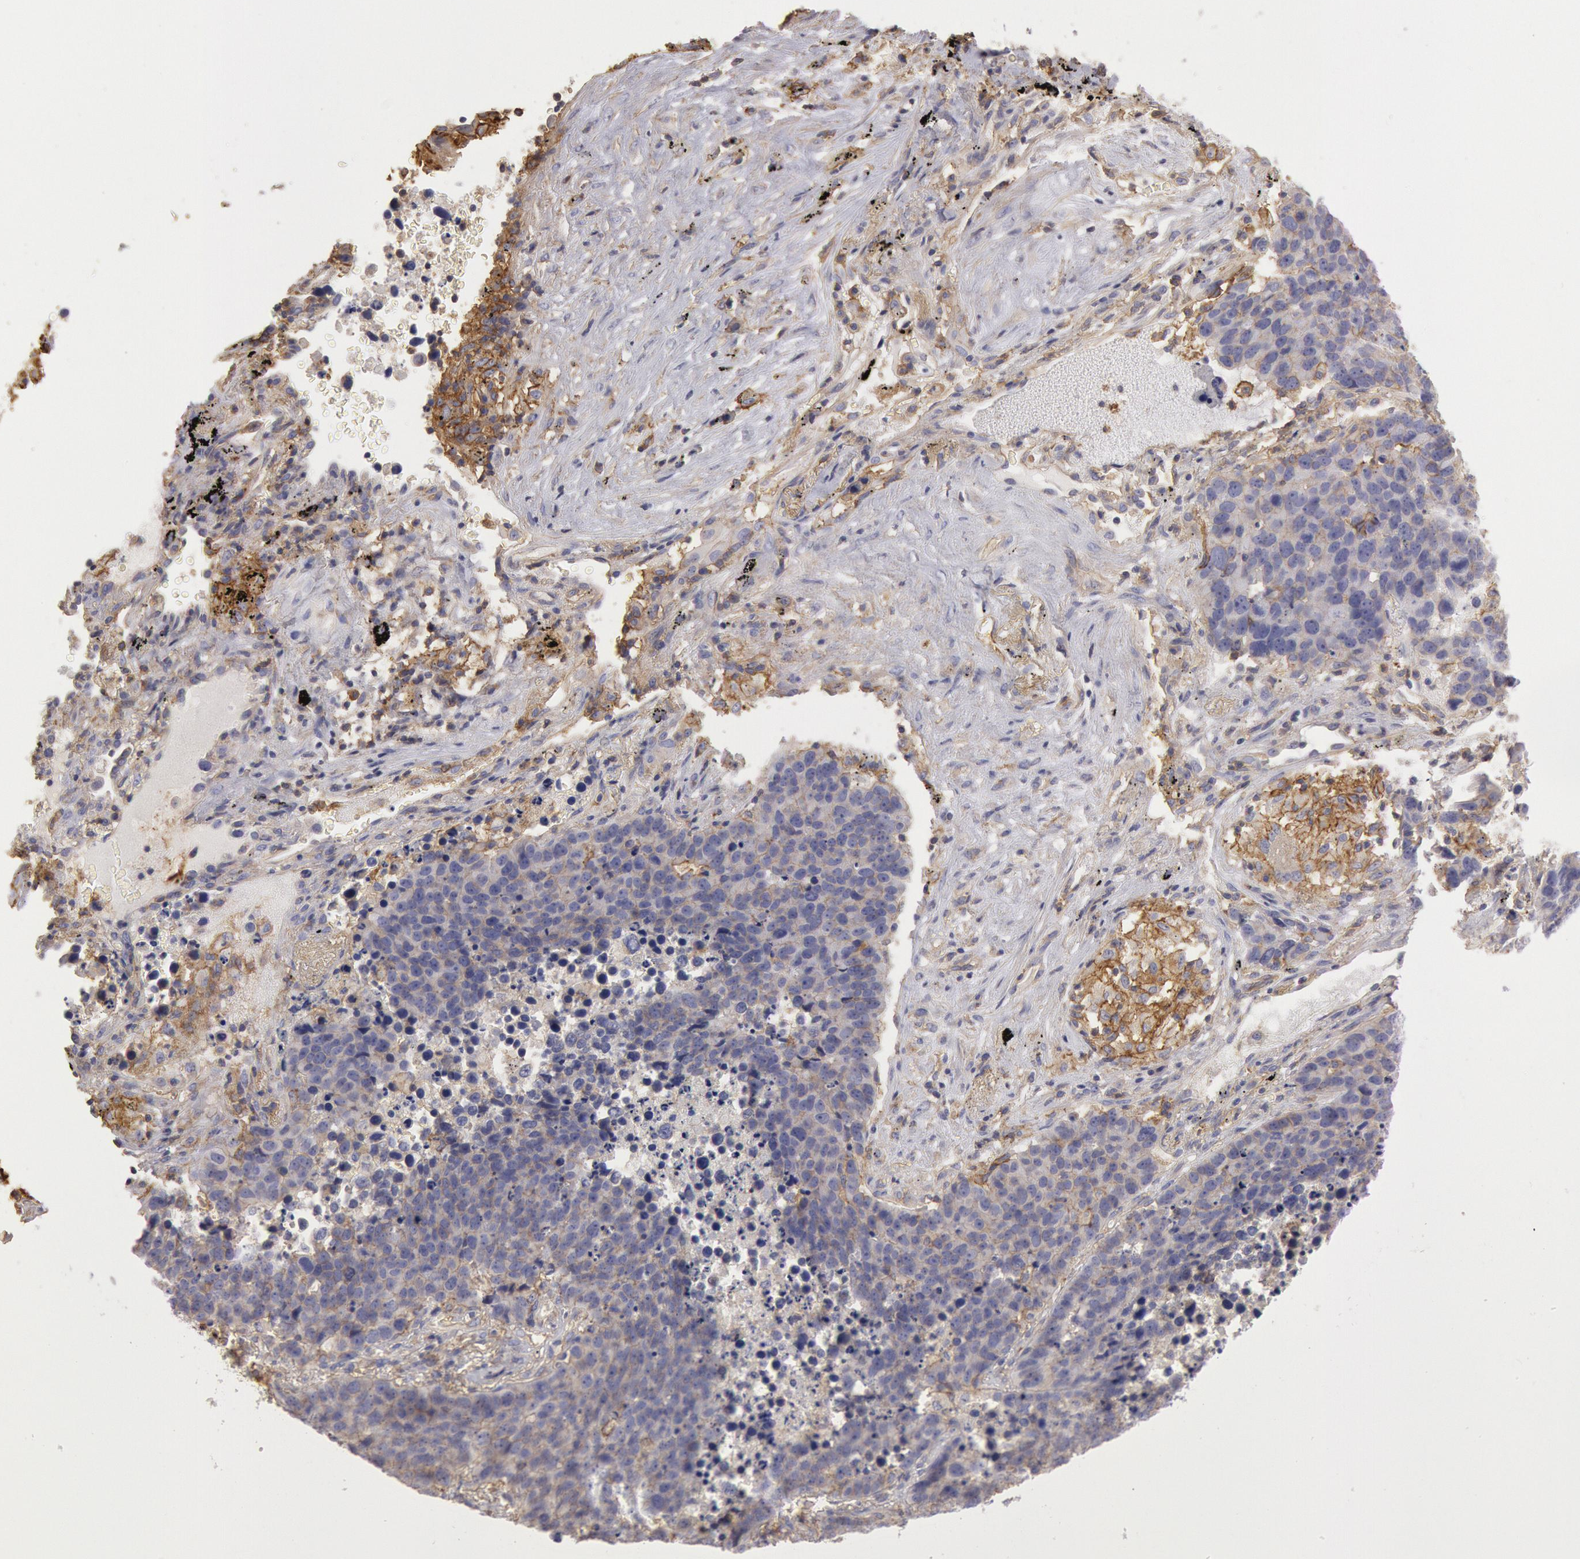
{"staining": {"intensity": "weak", "quantity": "<25%", "location": "cytoplasmic/membranous"}, "tissue": "lung cancer", "cell_type": "Tumor cells", "image_type": "cancer", "snomed": [{"axis": "morphology", "description": "Carcinoid, malignant, NOS"}, {"axis": "topography", "description": "Lung"}], "caption": "This histopathology image is of malignant carcinoid (lung) stained with immunohistochemistry (IHC) to label a protein in brown with the nuclei are counter-stained blue. There is no expression in tumor cells.", "gene": "SNAP23", "patient": {"sex": "male", "age": 60}}